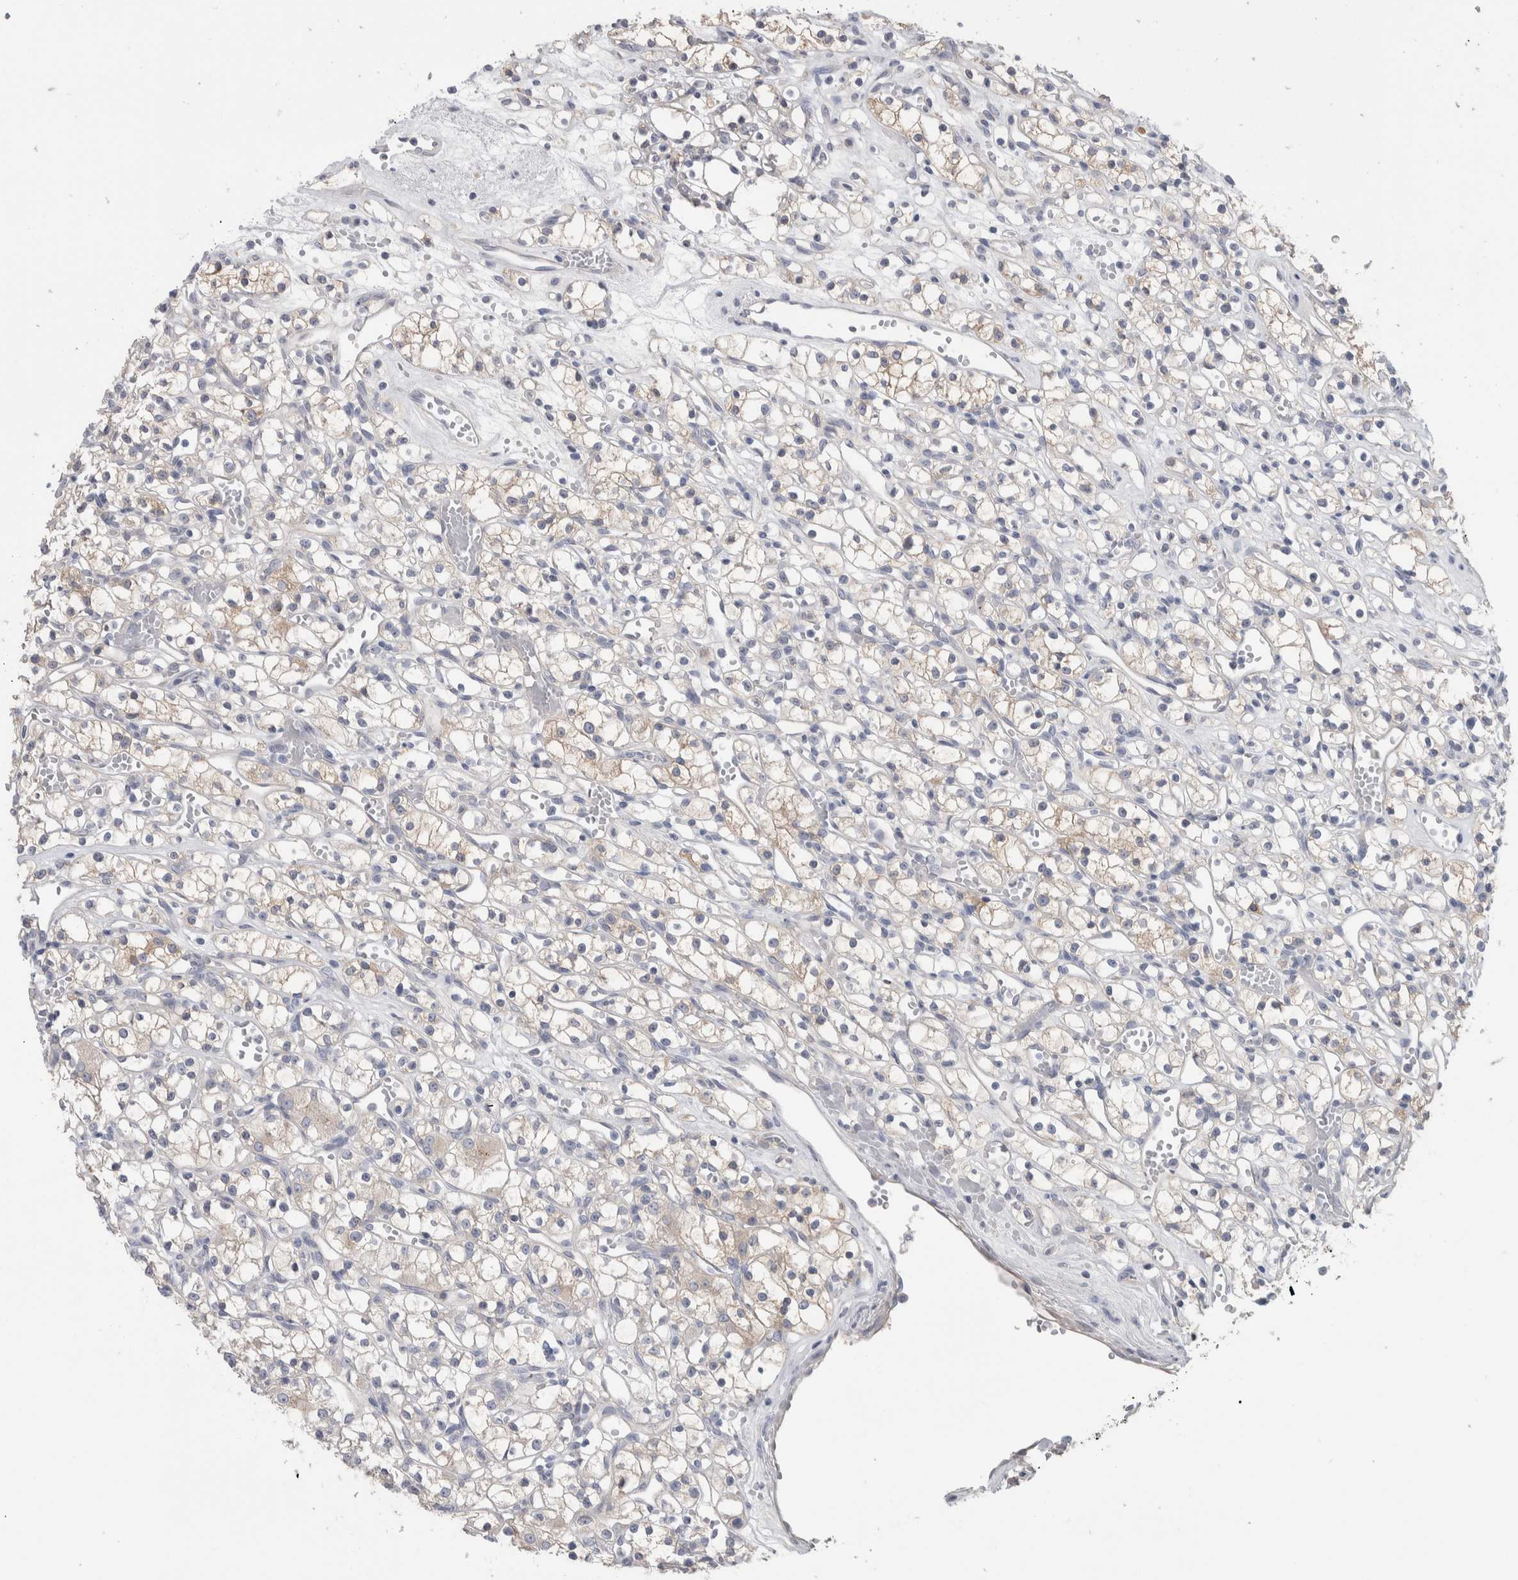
{"staining": {"intensity": "weak", "quantity": "25%-75%", "location": "cytoplasmic/membranous"}, "tissue": "renal cancer", "cell_type": "Tumor cells", "image_type": "cancer", "snomed": [{"axis": "morphology", "description": "Adenocarcinoma, NOS"}, {"axis": "topography", "description": "Kidney"}], "caption": "High-magnification brightfield microscopy of renal cancer (adenocarcinoma) stained with DAB (brown) and counterstained with hematoxylin (blue). tumor cells exhibit weak cytoplasmic/membranous positivity is present in about25%-75% of cells. Using DAB (brown) and hematoxylin (blue) stains, captured at high magnification using brightfield microscopy.", "gene": "GPHN", "patient": {"sex": "female", "age": 59}}